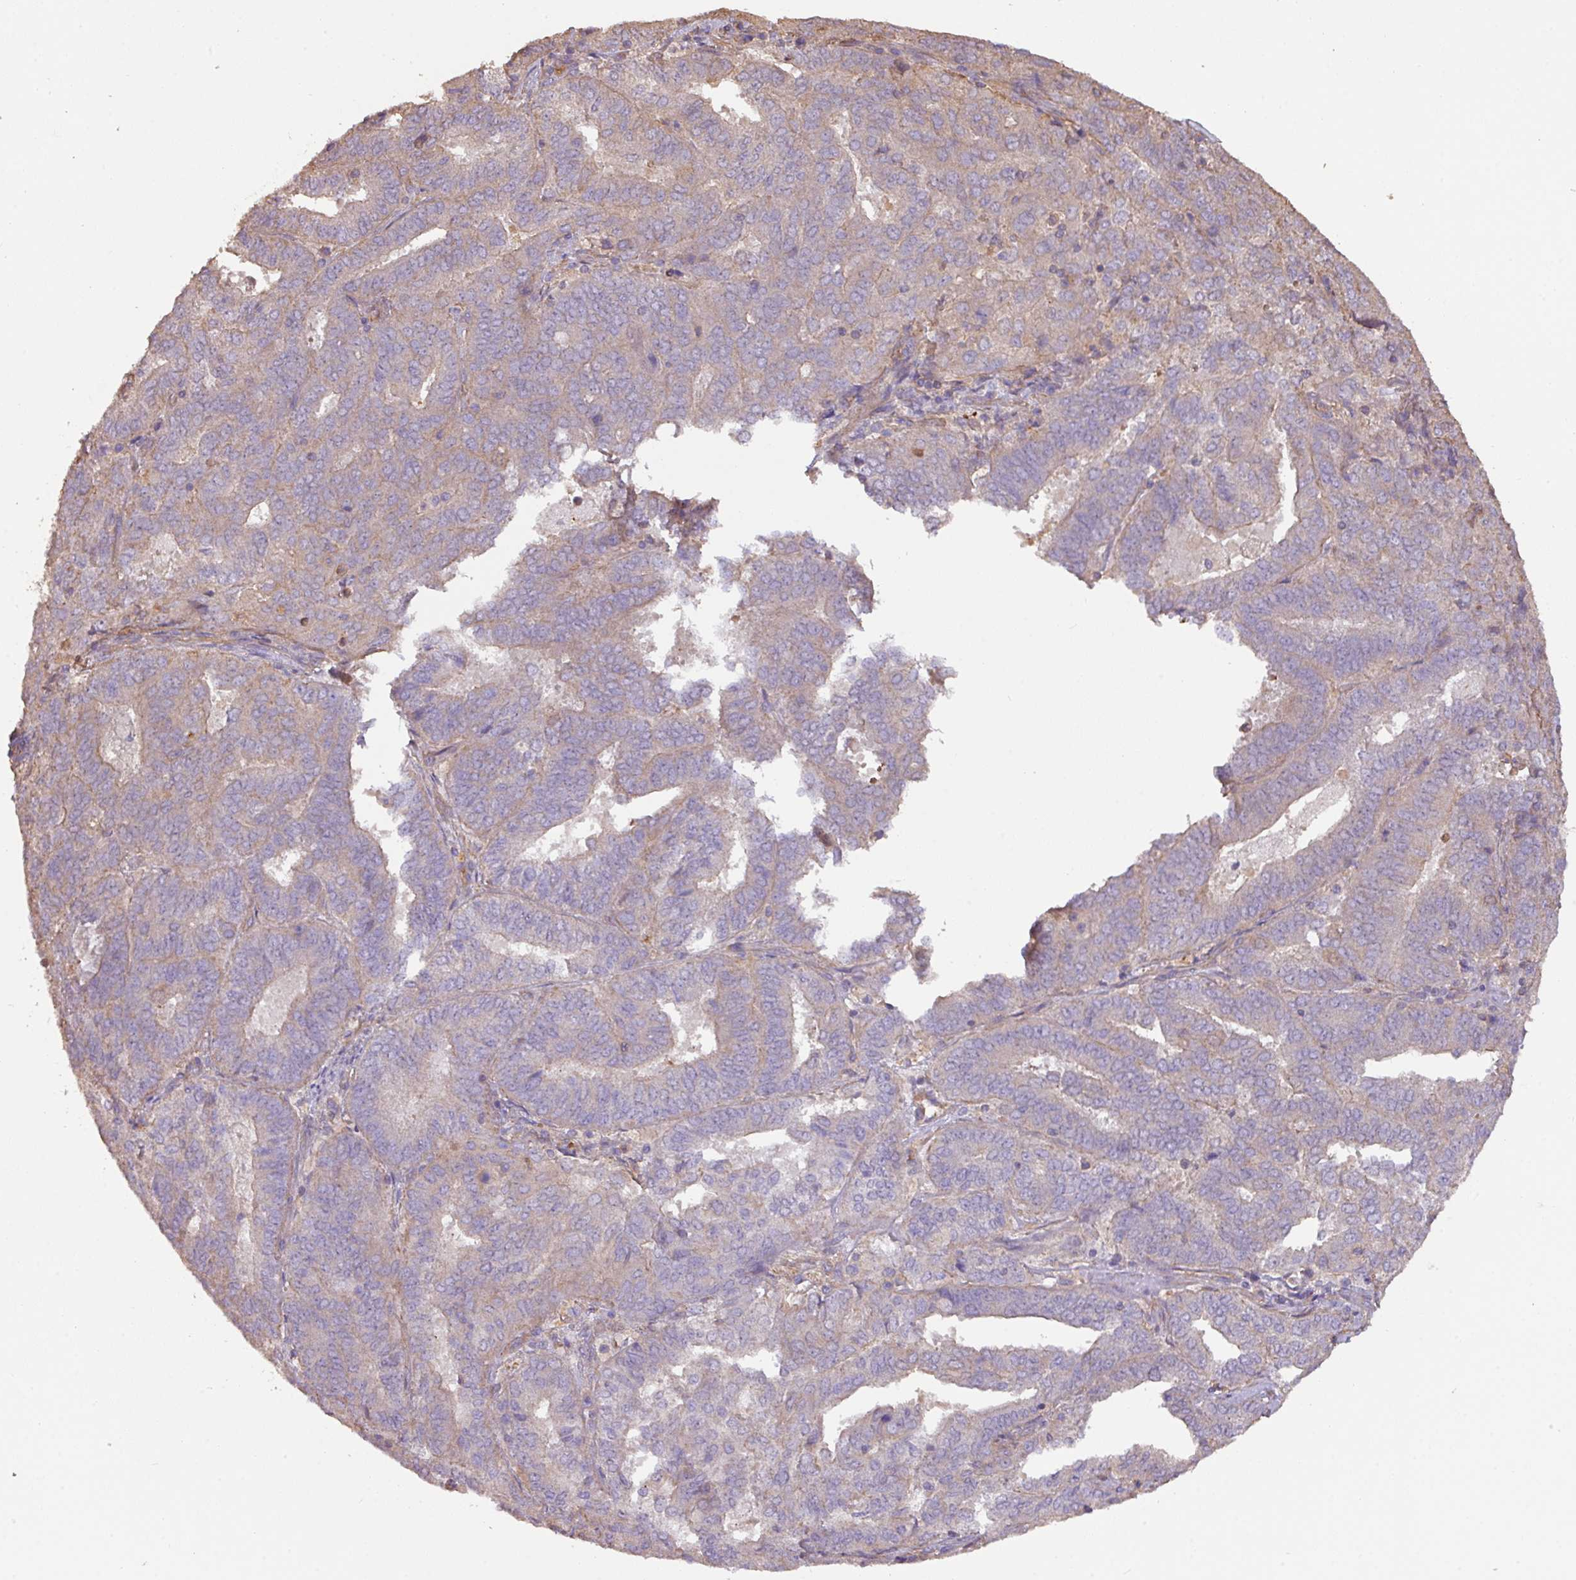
{"staining": {"intensity": "negative", "quantity": "none", "location": "none"}, "tissue": "endometrial cancer", "cell_type": "Tumor cells", "image_type": "cancer", "snomed": [{"axis": "morphology", "description": "Adenocarcinoma, NOS"}, {"axis": "topography", "description": "Endometrium"}], "caption": "Human endometrial cancer stained for a protein using immunohistochemistry shows no staining in tumor cells.", "gene": "CALML4", "patient": {"sex": "female", "age": 72}}